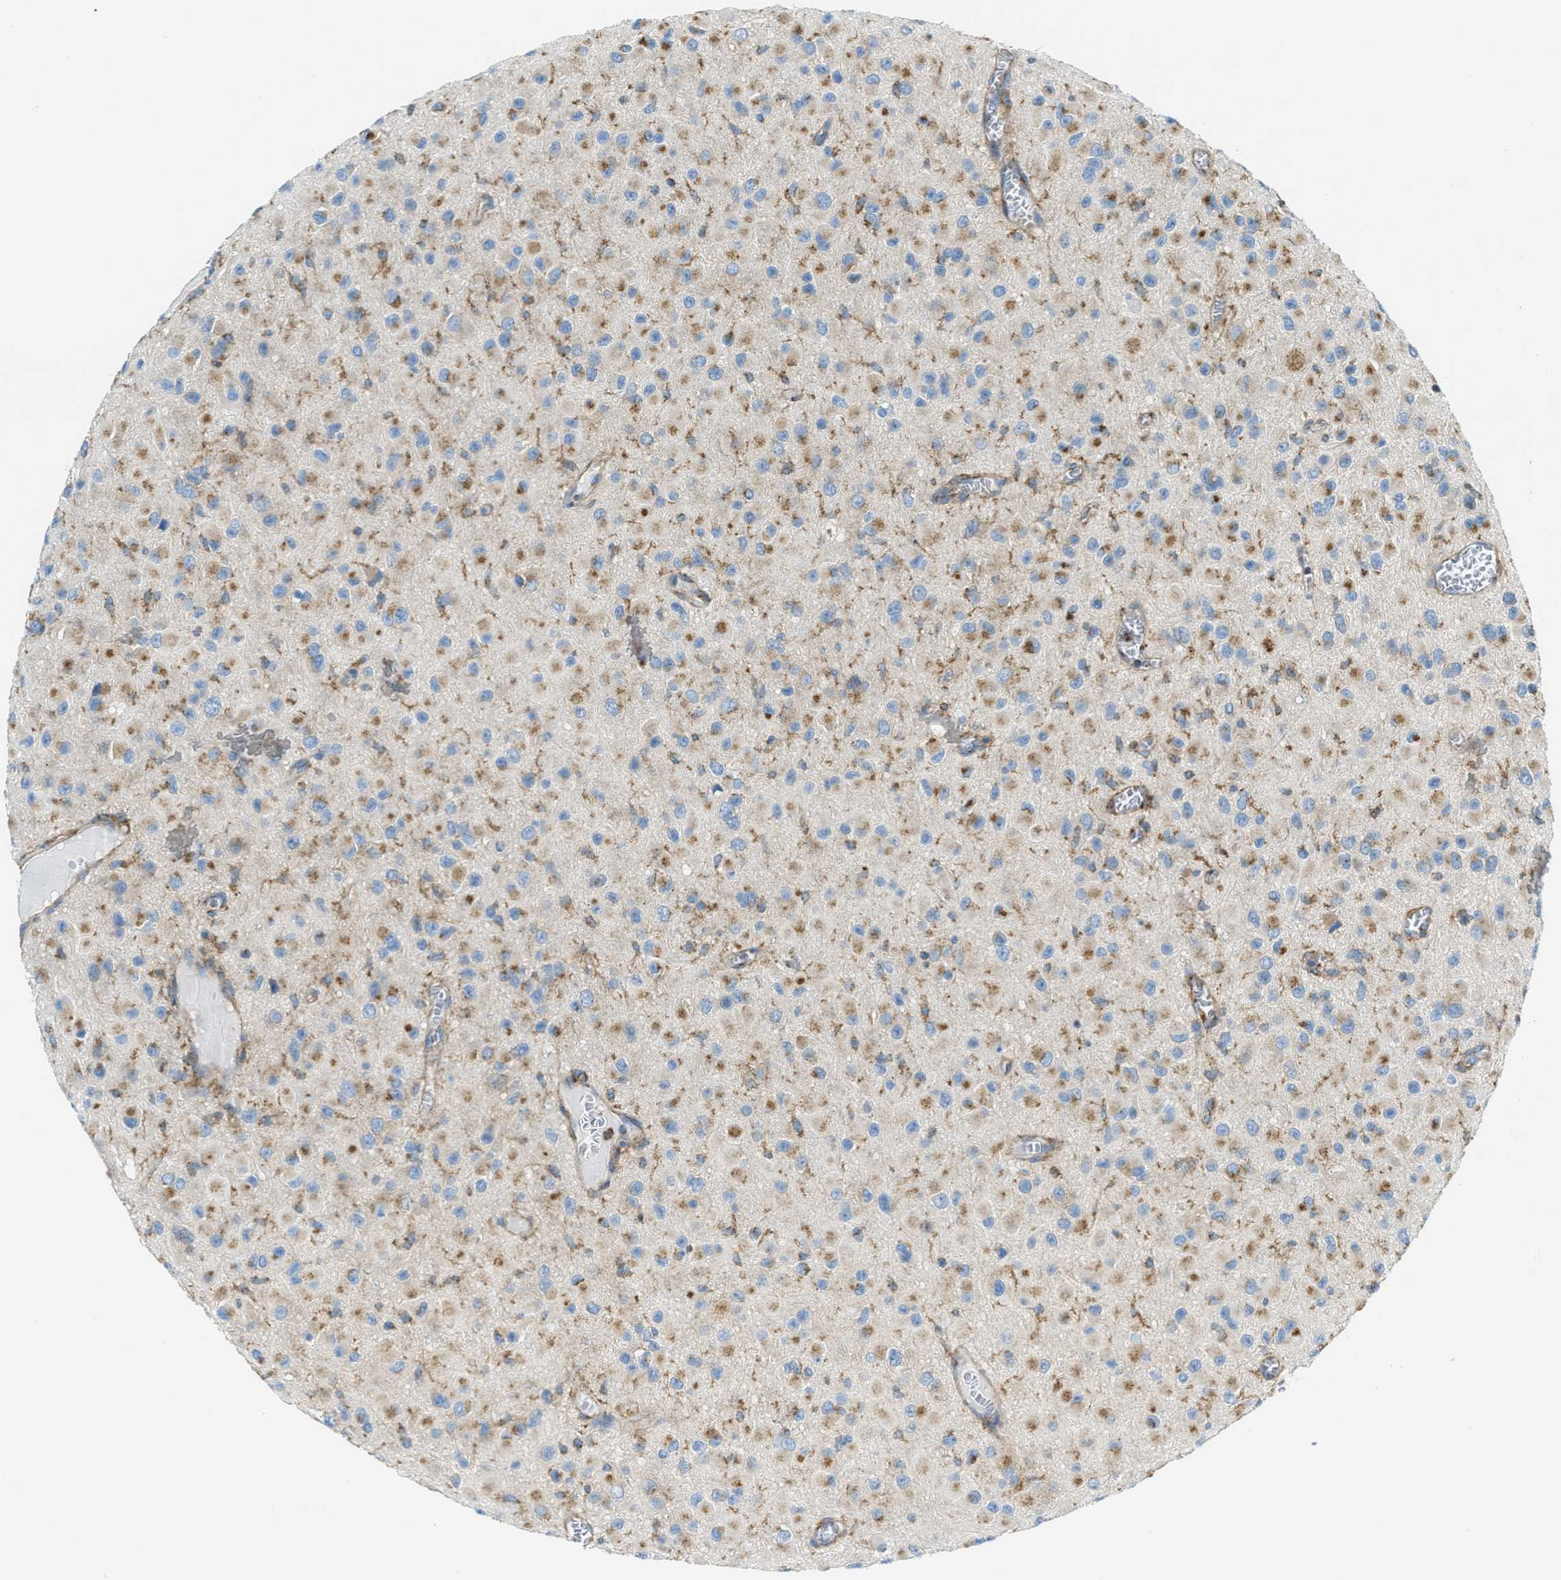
{"staining": {"intensity": "moderate", "quantity": "25%-75%", "location": "cytoplasmic/membranous"}, "tissue": "glioma", "cell_type": "Tumor cells", "image_type": "cancer", "snomed": [{"axis": "morphology", "description": "Glioma, malignant, Low grade"}, {"axis": "topography", "description": "Brain"}], "caption": "Glioma stained with DAB (3,3'-diaminobenzidine) immunohistochemistry demonstrates medium levels of moderate cytoplasmic/membranous staining in about 25%-75% of tumor cells.", "gene": "AP2B1", "patient": {"sex": "male", "age": 42}}